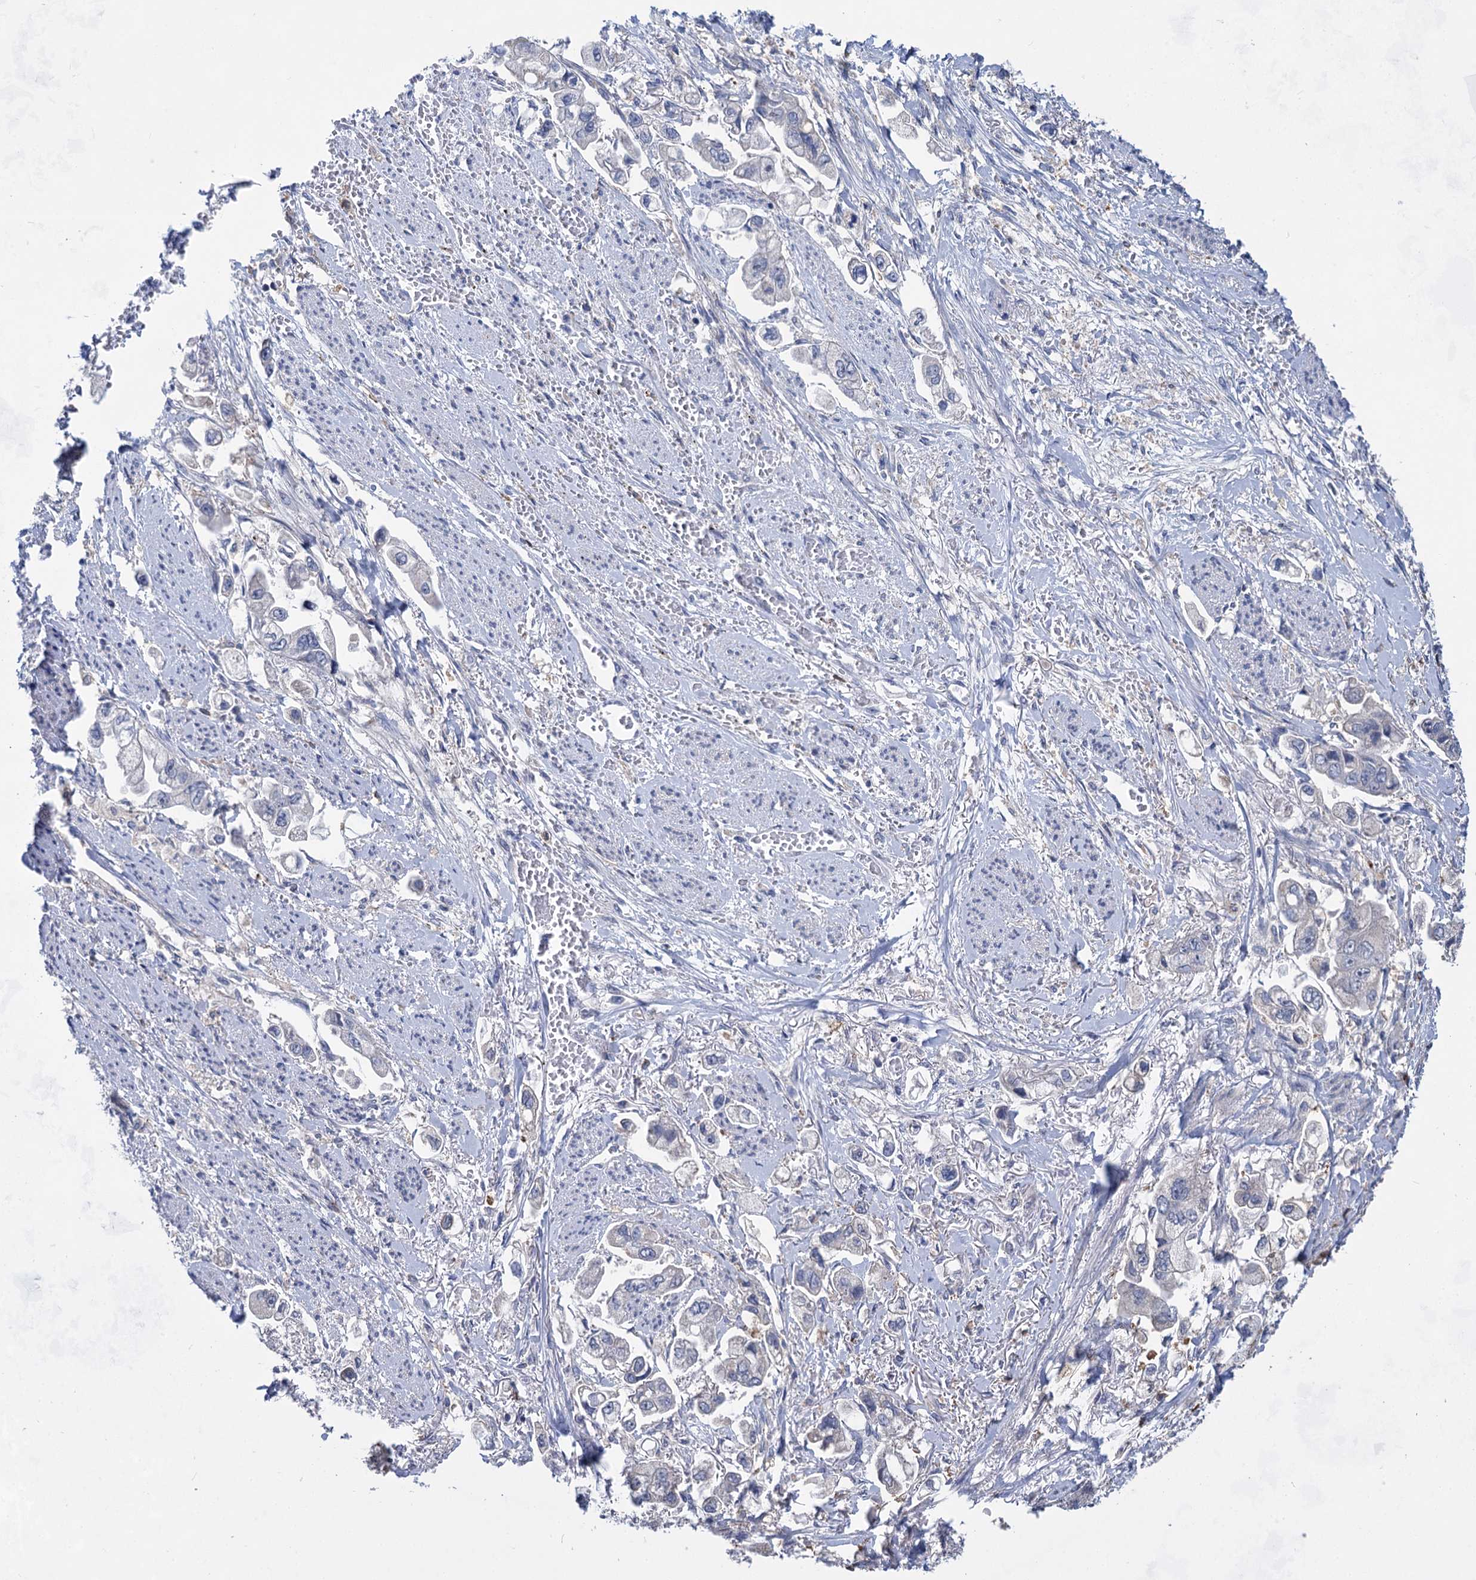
{"staining": {"intensity": "negative", "quantity": "none", "location": "none"}, "tissue": "stomach cancer", "cell_type": "Tumor cells", "image_type": "cancer", "snomed": [{"axis": "morphology", "description": "Adenocarcinoma, NOS"}, {"axis": "topography", "description": "Stomach"}], "caption": "IHC histopathology image of human stomach adenocarcinoma stained for a protein (brown), which displays no expression in tumor cells.", "gene": "TTC17", "patient": {"sex": "male", "age": 62}}